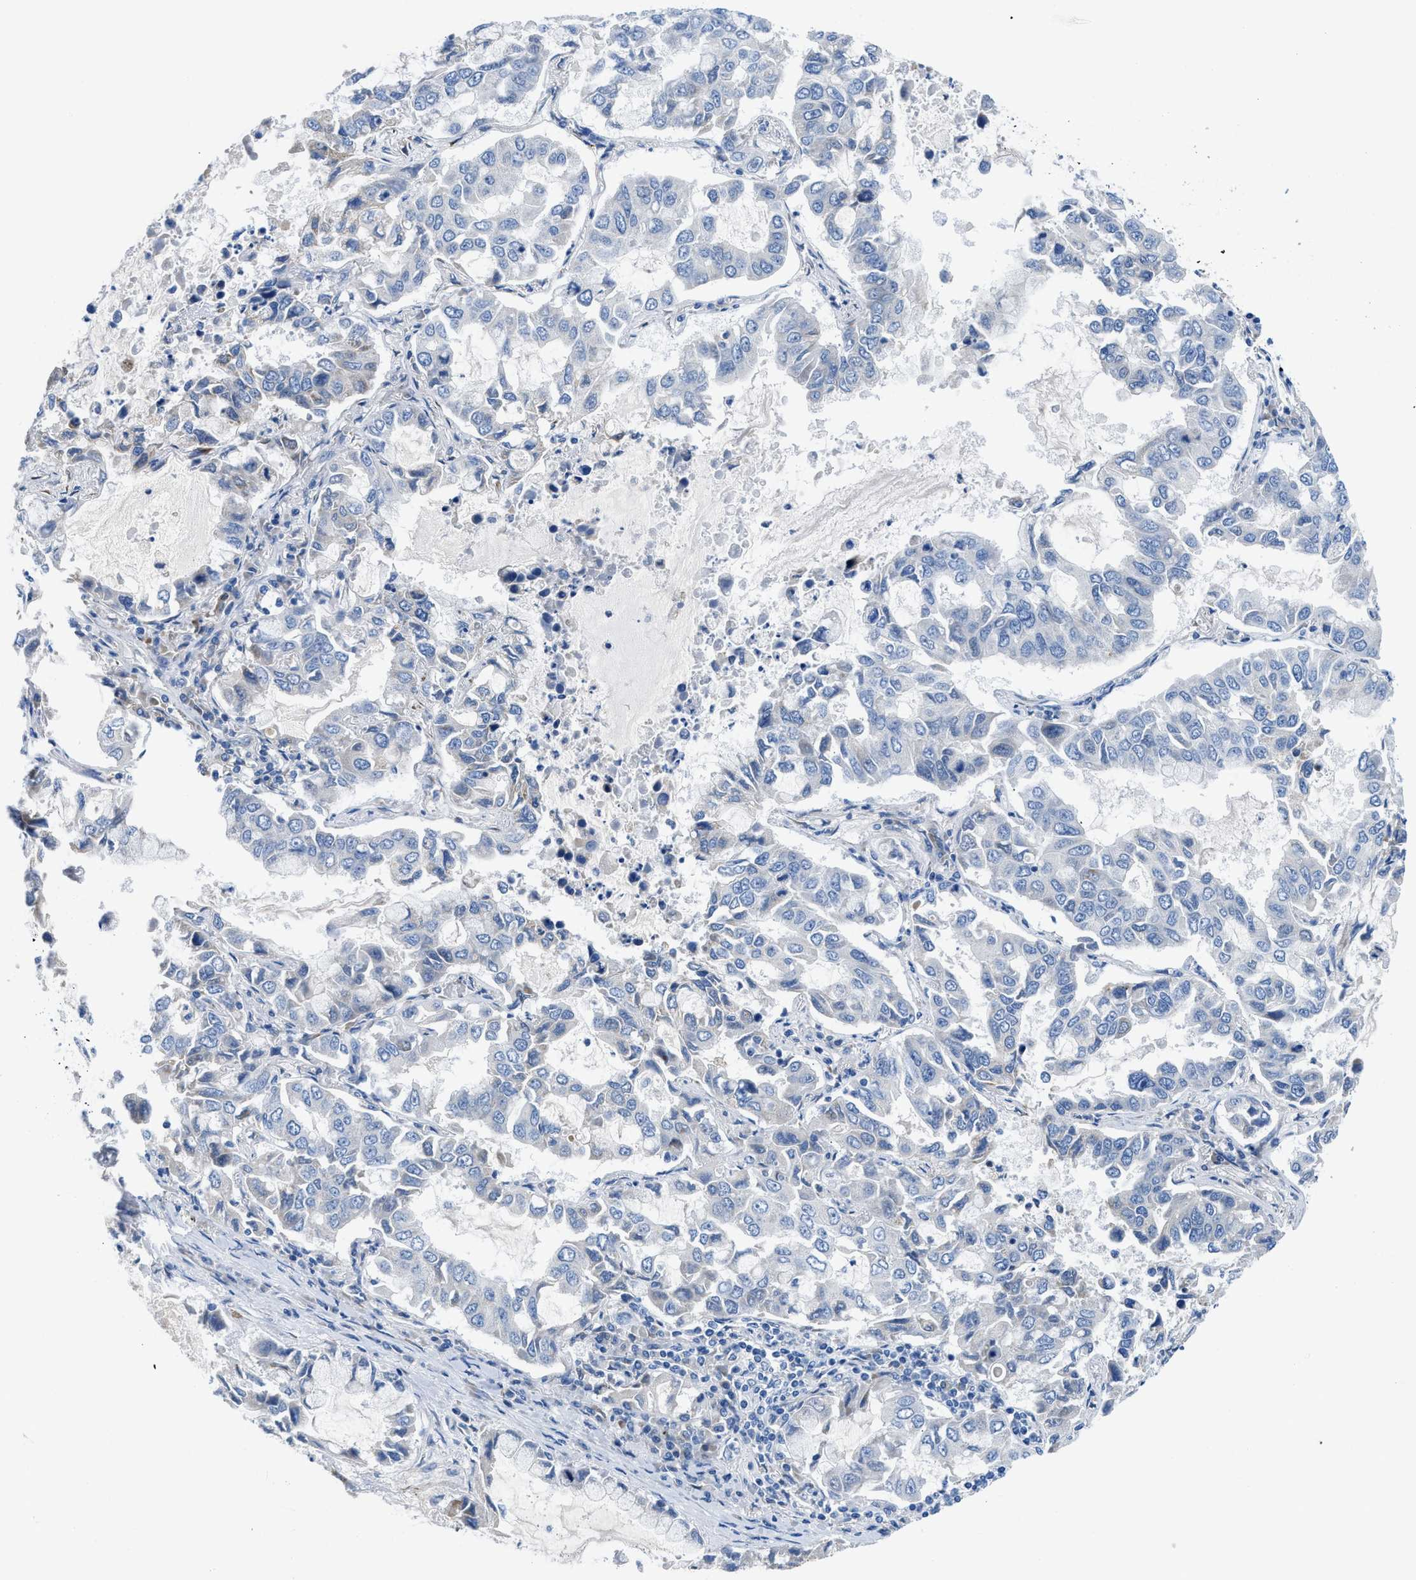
{"staining": {"intensity": "negative", "quantity": "none", "location": "none"}, "tissue": "lung cancer", "cell_type": "Tumor cells", "image_type": "cancer", "snomed": [{"axis": "morphology", "description": "Adenocarcinoma, NOS"}, {"axis": "topography", "description": "Lung"}], "caption": "There is no significant expression in tumor cells of lung cancer. Nuclei are stained in blue.", "gene": "BNC2", "patient": {"sex": "male", "age": 64}}